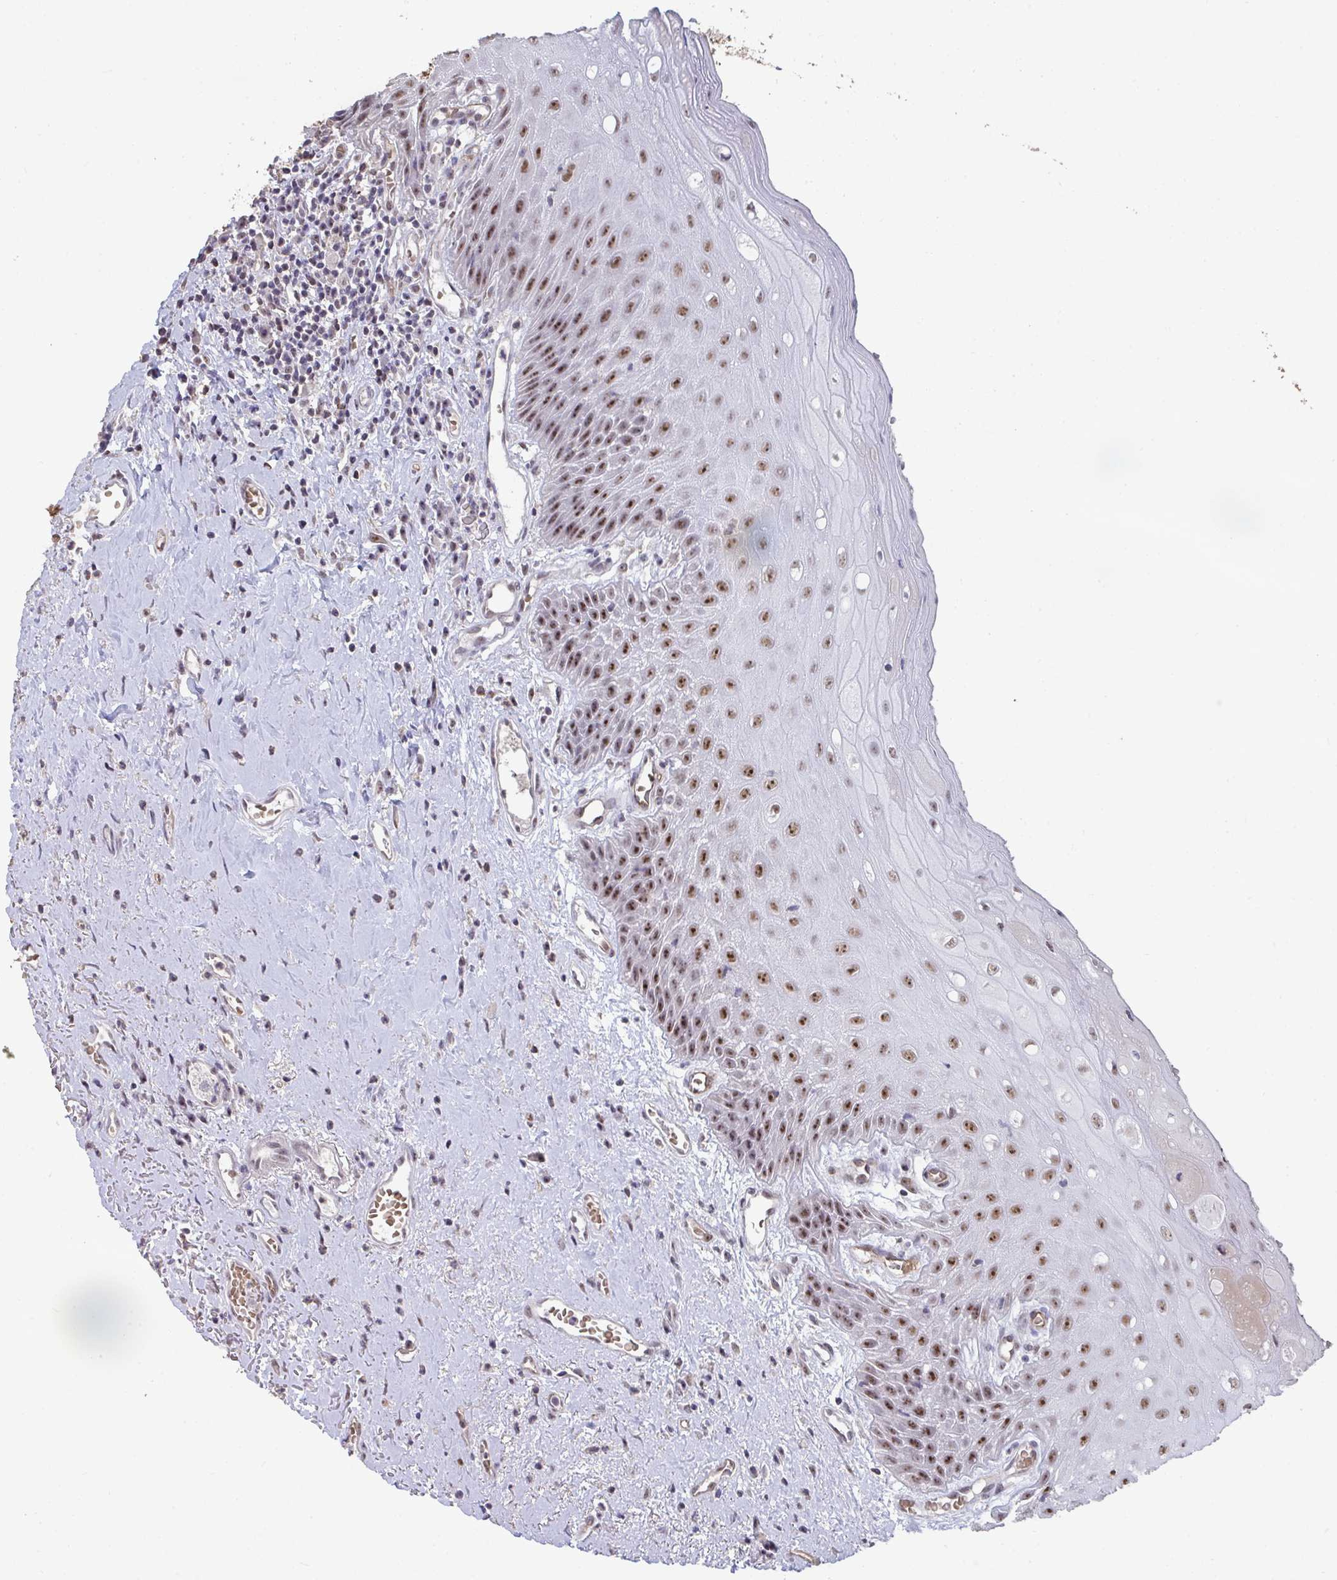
{"staining": {"intensity": "moderate", "quantity": "25%-75%", "location": "nuclear"}, "tissue": "oral mucosa", "cell_type": "Squamous epithelial cells", "image_type": "normal", "snomed": [{"axis": "morphology", "description": "Normal tissue, NOS"}, {"axis": "morphology", "description": "Squamous cell carcinoma, NOS"}, {"axis": "topography", "description": "Oral tissue"}, {"axis": "topography", "description": "Peripheral nerve tissue"}, {"axis": "topography", "description": "Head-Neck"}], "caption": "A medium amount of moderate nuclear staining is seen in about 25%-75% of squamous epithelial cells in benign oral mucosa.", "gene": "SENP3", "patient": {"sex": "female", "age": 59}}